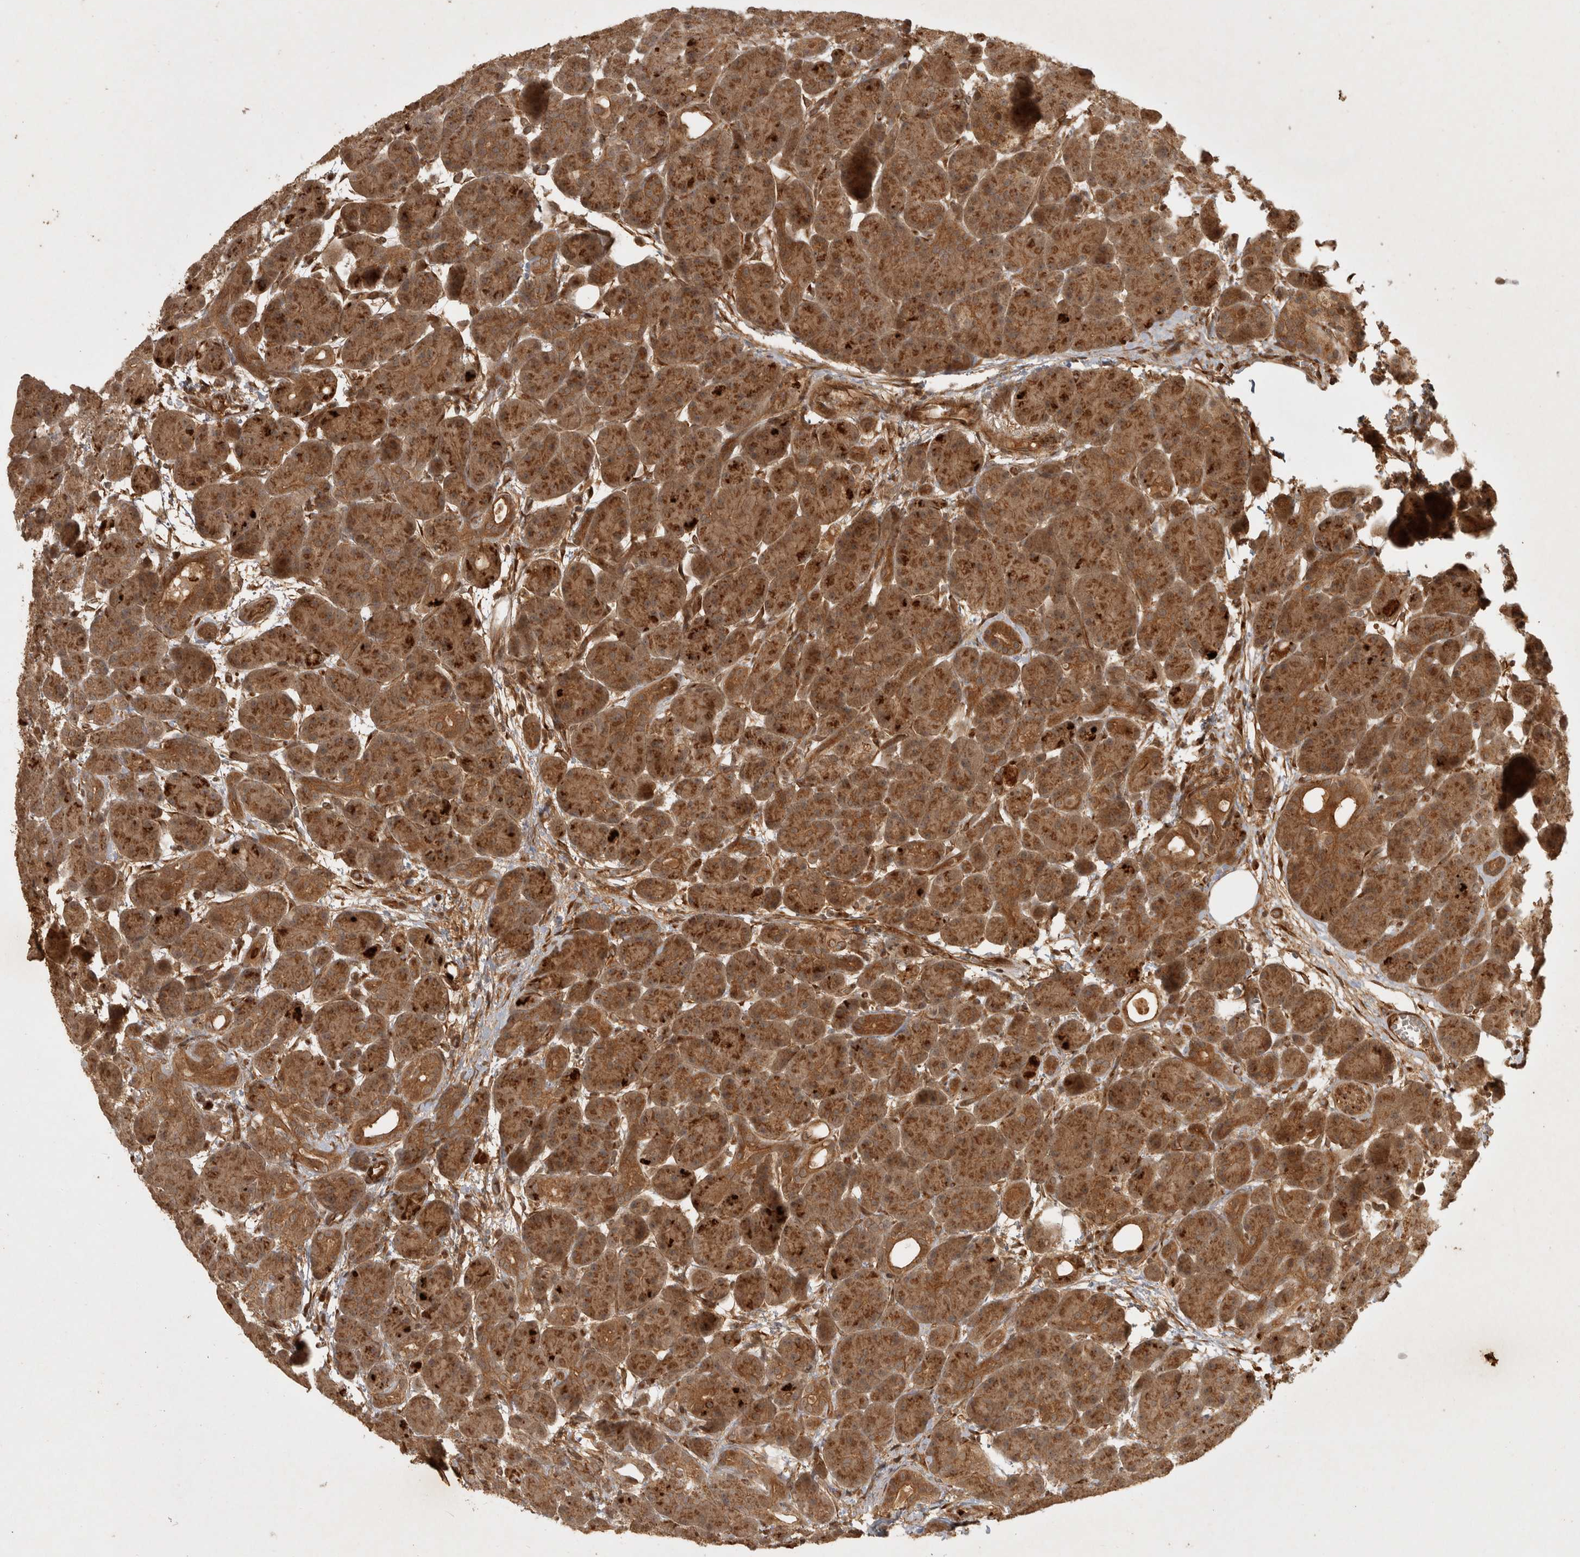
{"staining": {"intensity": "moderate", "quantity": ">75%", "location": "cytoplasmic/membranous"}, "tissue": "pancreas", "cell_type": "Exocrine glandular cells", "image_type": "normal", "snomed": [{"axis": "morphology", "description": "Normal tissue, NOS"}, {"axis": "topography", "description": "Pancreas"}], "caption": "This photomicrograph exhibits benign pancreas stained with immunohistochemistry to label a protein in brown. The cytoplasmic/membranous of exocrine glandular cells show moderate positivity for the protein. Nuclei are counter-stained blue.", "gene": "CAMSAP2", "patient": {"sex": "male", "age": 63}}